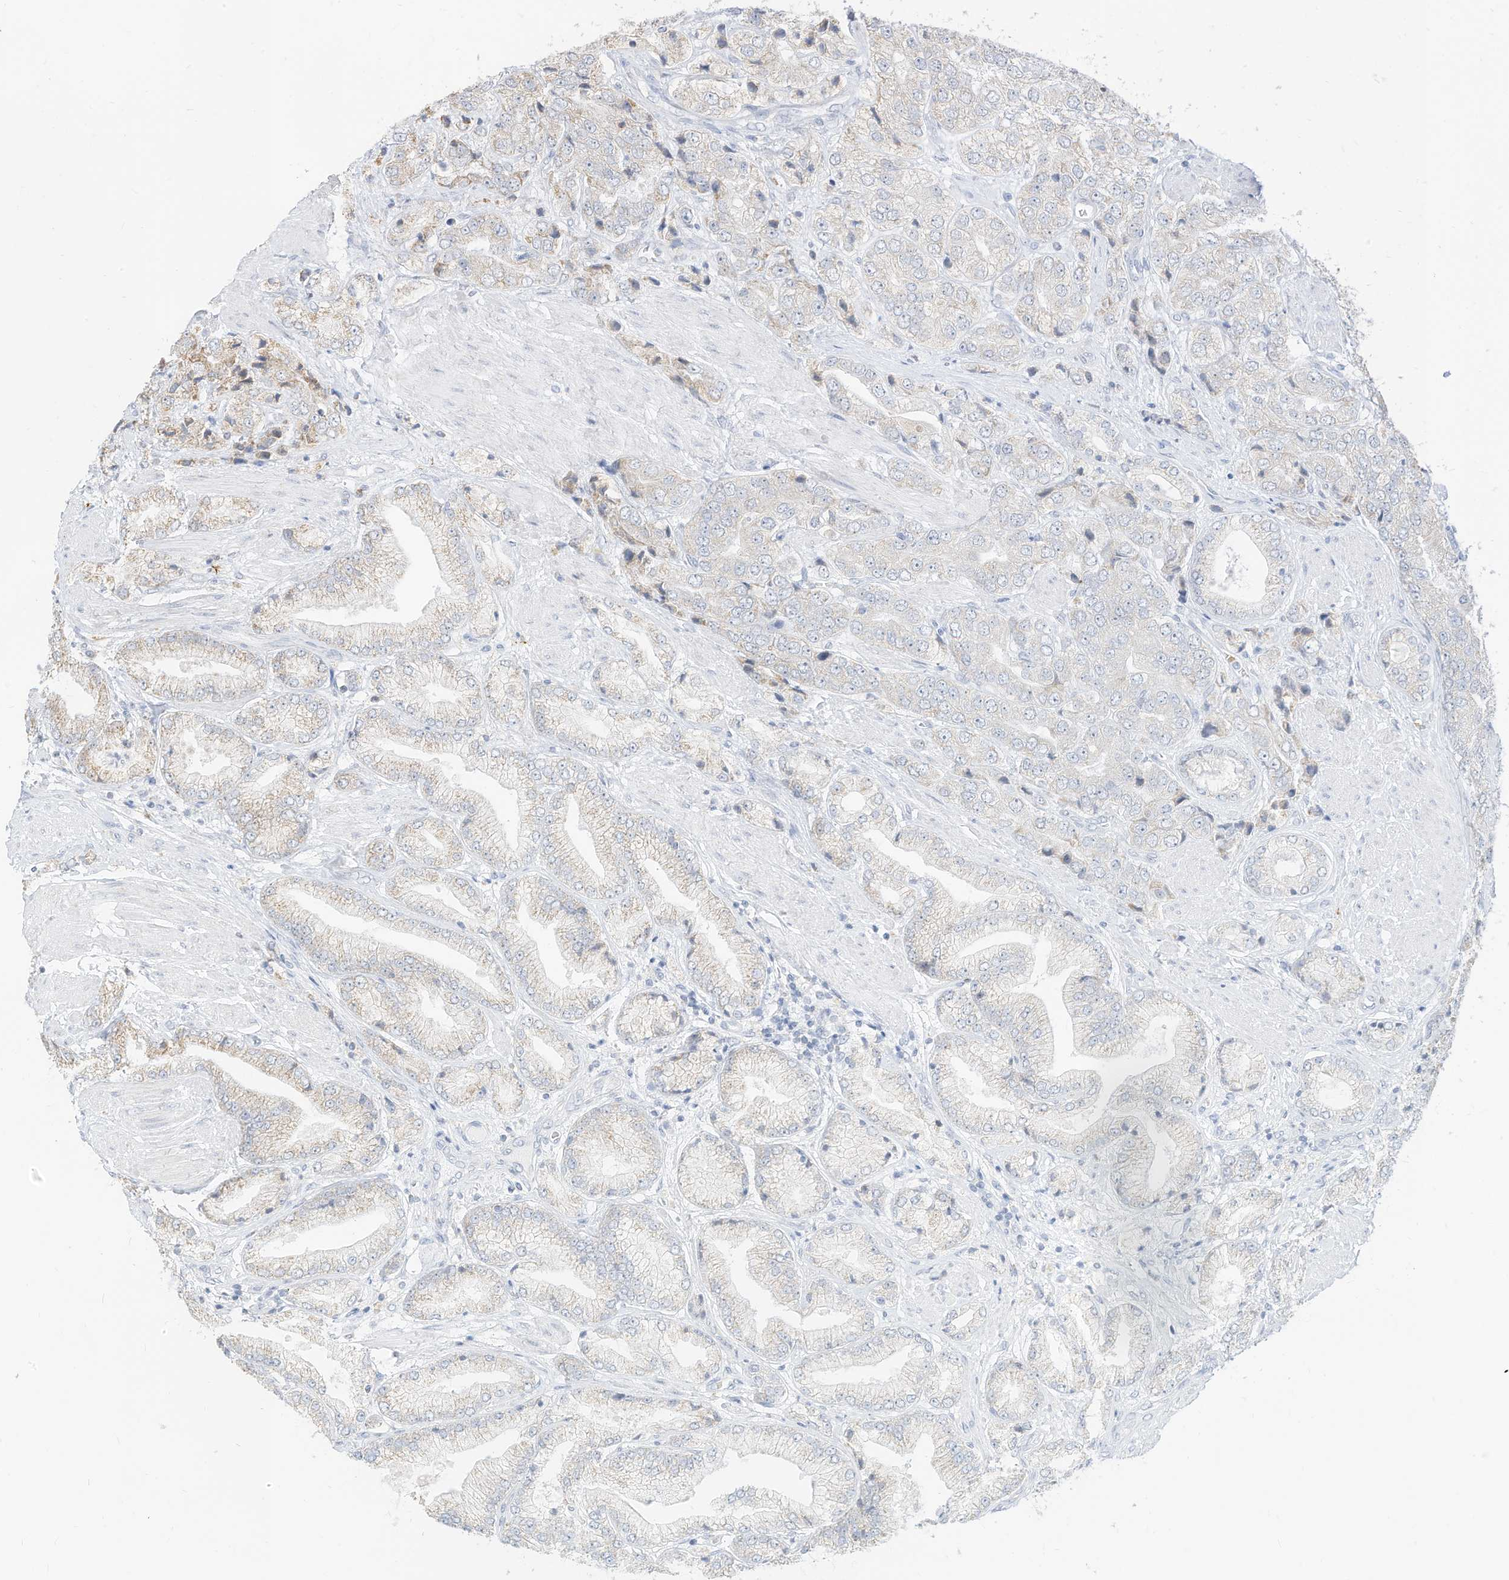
{"staining": {"intensity": "weak", "quantity": "<25%", "location": "cytoplasmic/membranous"}, "tissue": "prostate cancer", "cell_type": "Tumor cells", "image_type": "cancer", "snomed": [{"axis": "morphology", "description": "Adenocarcinoma, High grade"}, {"axis": "topography", "description": "Prostate"}], "caption": "This image is of prostate cancer stained with immunohistochemistry to label a protein in brown with the nuclei are counter-stained blue. There is no positivity in tumor cells.", "gene": "MTUS2", "patient": {"sex": "male", "age": 50}}